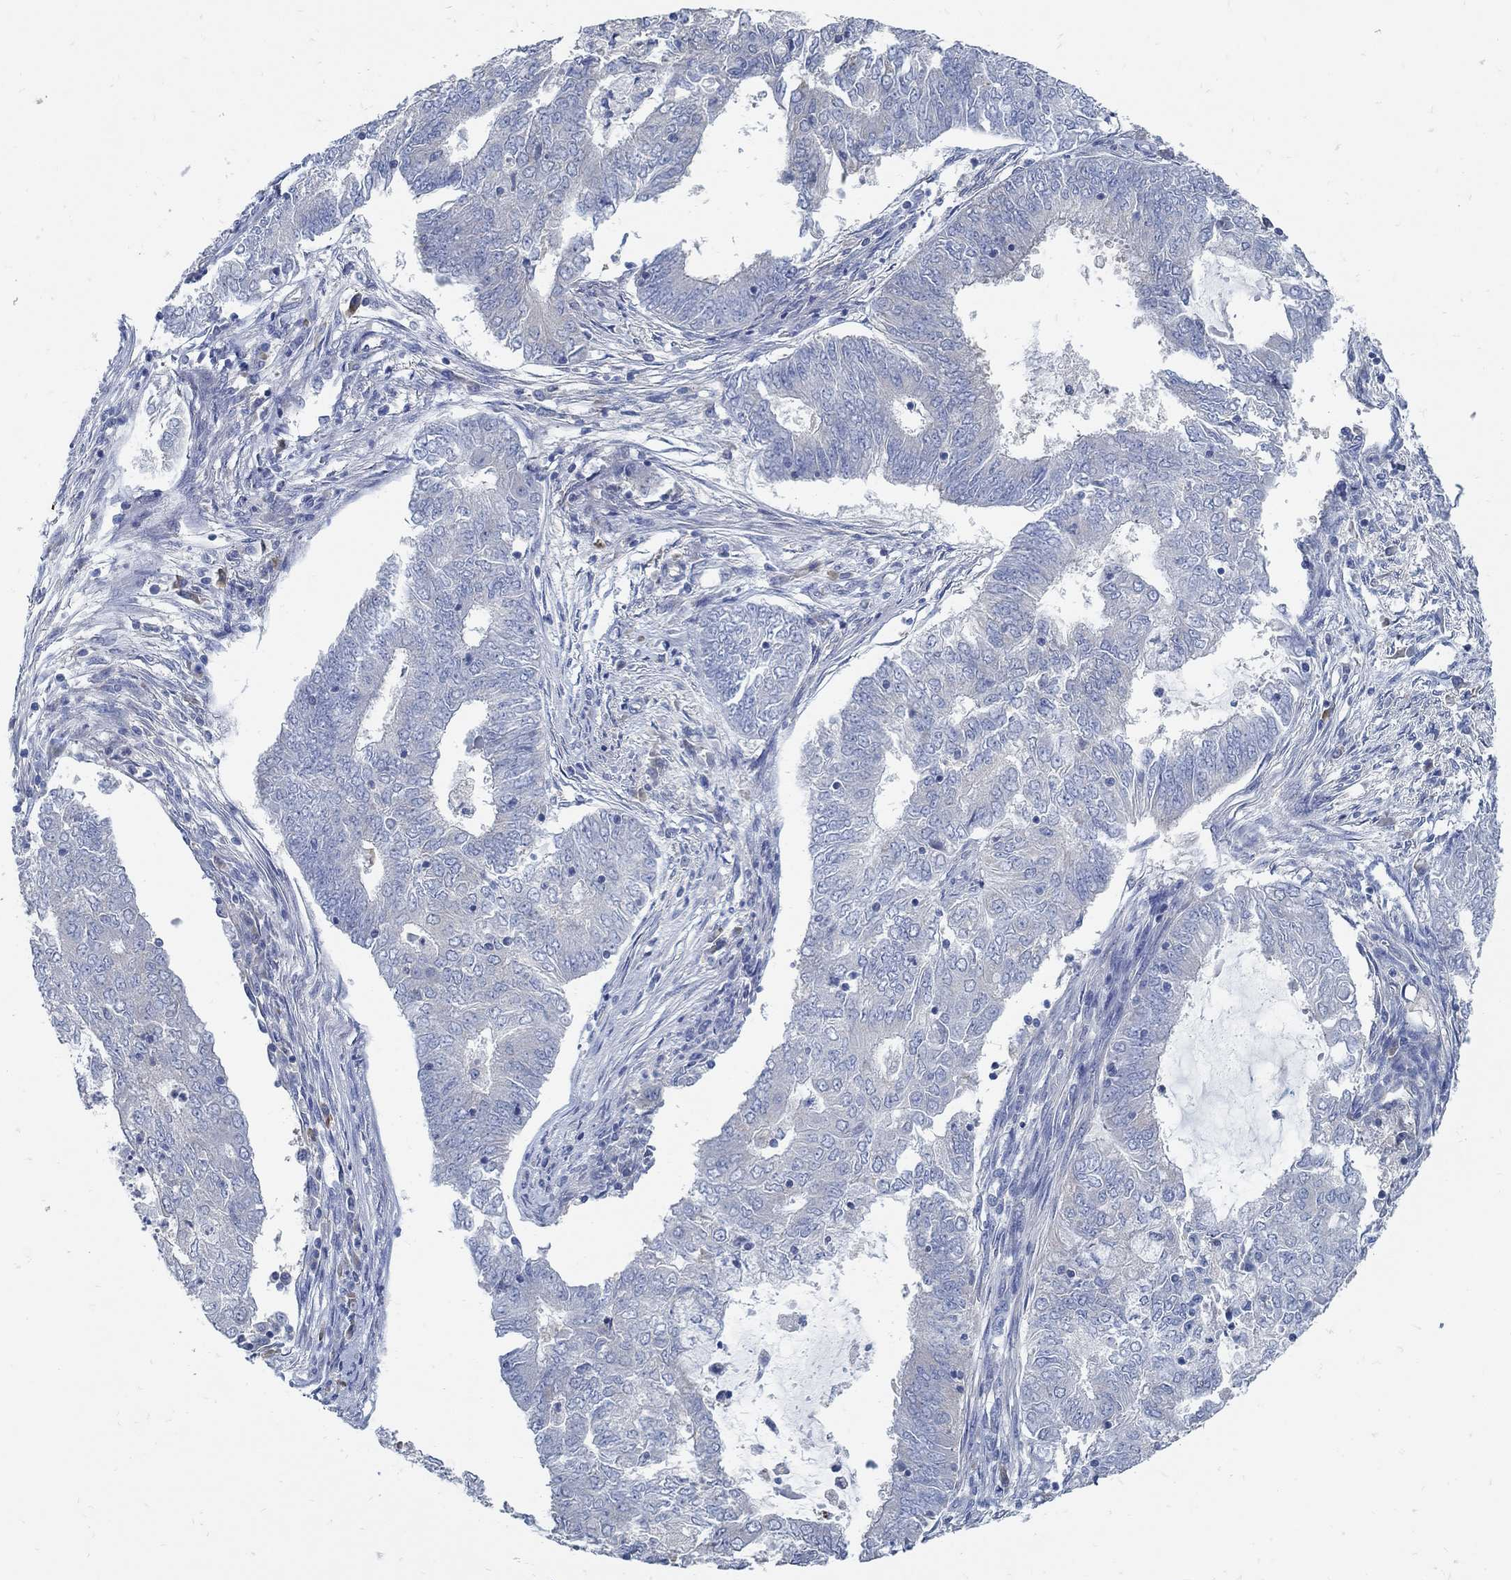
{"staining": {"intensity": "negative", "quantity": "none", "location": "none"}, "tissue": "endometrial cancer", "cell_type": "Tumor cells", "image_type": "cancer", "snomed": [{"axis": "morphology", "description": "Adenocarcinoma, NOS"}, {"axis": "topography", "description": "Endometrium"}], "caption": "Immunohistochemical staining of endometrial adenocarcinoma displays no significant positivity in tumor cells. (DAB immunohistochemistry (IHC) with hematoxylin counter stain).", "gene": "PCDH11X", "patient": {"sex": "female", "age": 62}}